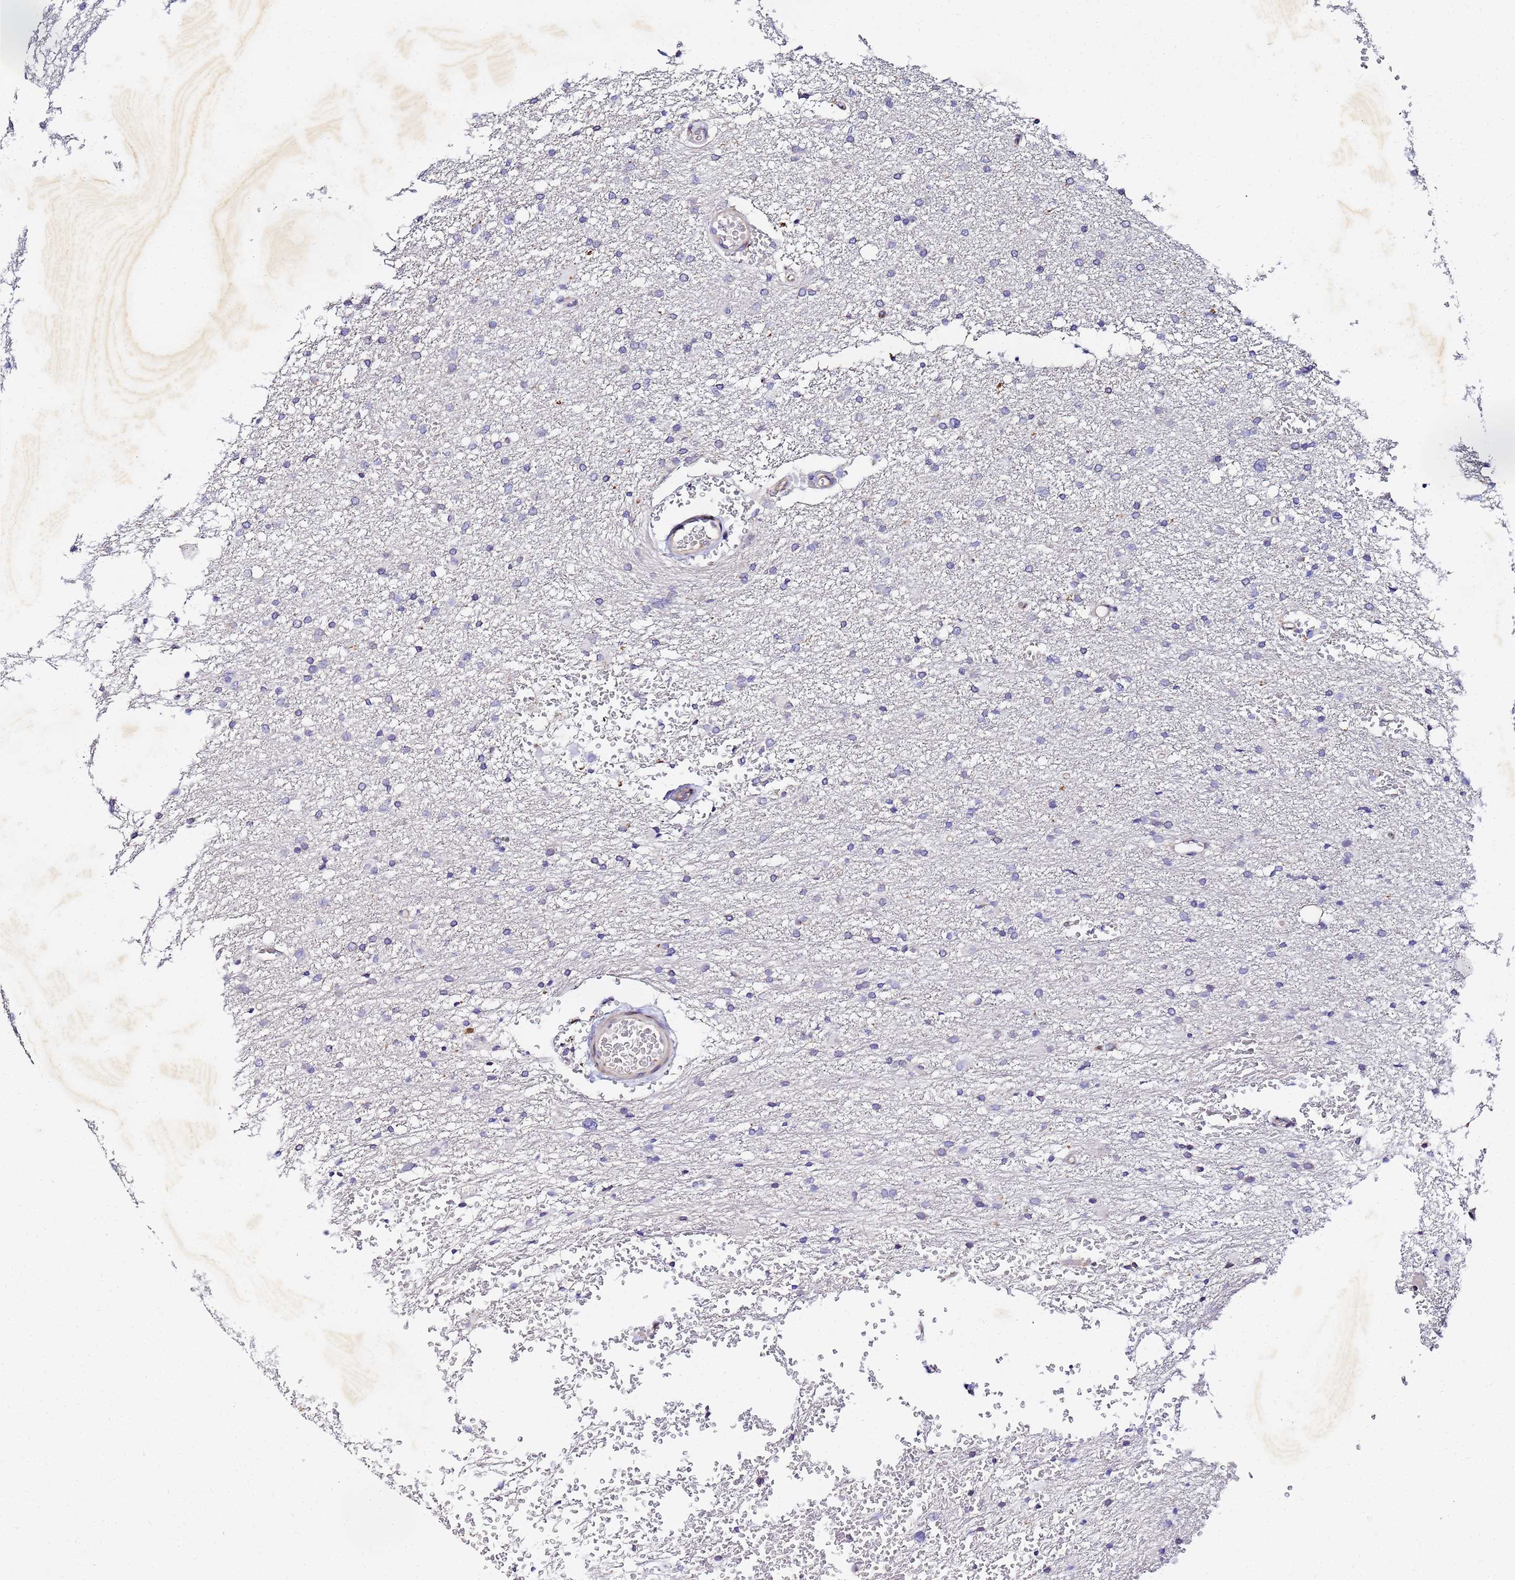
{"staining": {"intensity": "negative", "quantity": "none", "location": "none"}, "tissue": "glioma", "cell_type": "Tumor cells", "image_type": "cancer", "snomed": [{"axis": "morphology", "description": "Glioma, malignant, High grade"}, {"axis": "topography", "description": "Cerebral cortex"}], "caption": "High power microscopy micrograph of an IHC photomicrograph of glioma, revealing no significant positivity in tumor cells.", "gene": "POM121", "patient": {"sex": "female", "age": 36}}